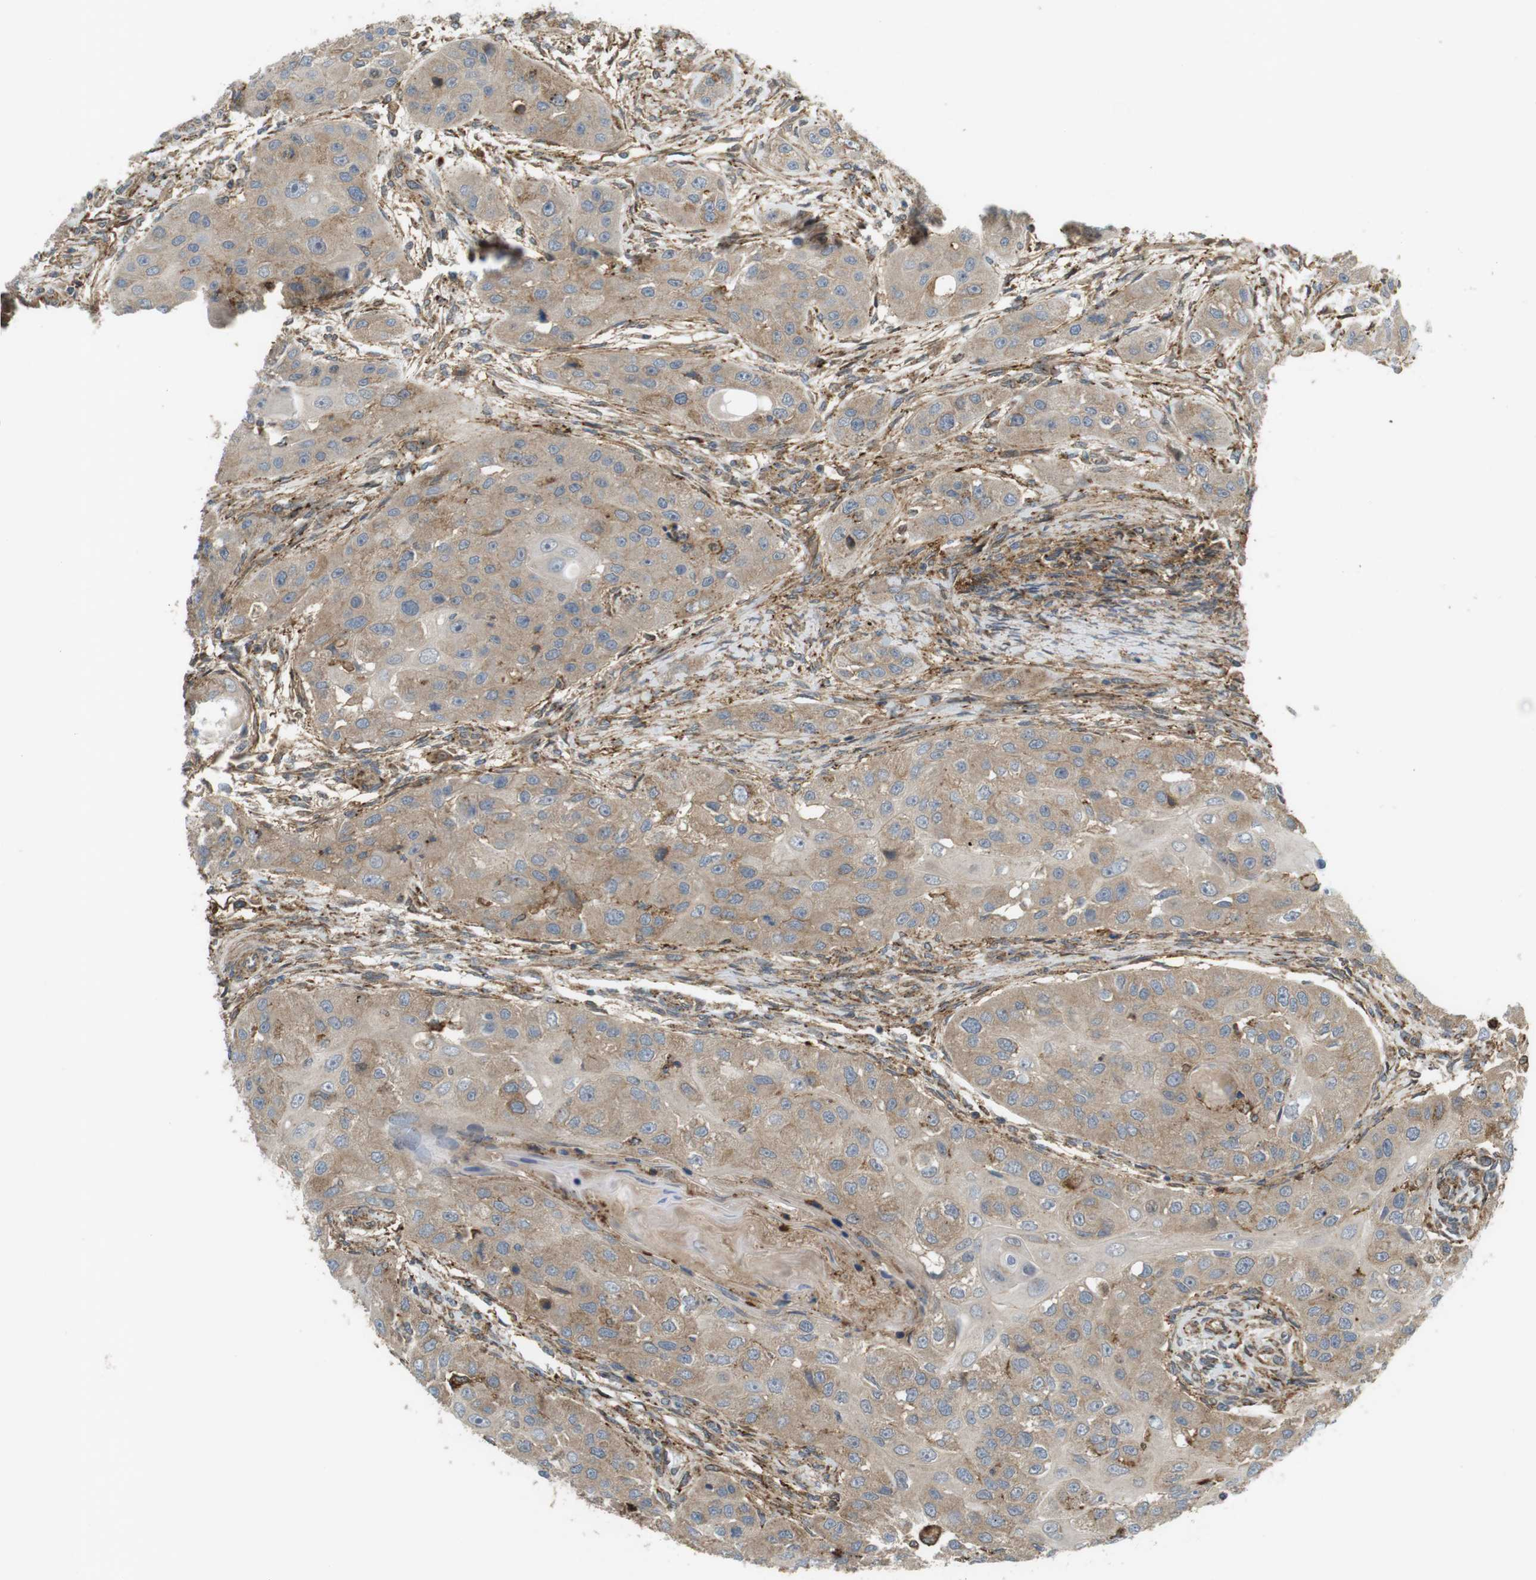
{"staining": {"intensity": "moderate", "quantity": ">75%", "location": "cytoplasmic/membranous"}, "tissue": "head and neck cancer", "cell_type": "Tumor cells", "image_type": "cancer", "snomed": [{"axis": "morphology", "description": "Normal tissue, NOS"}, {"axis": "morphology", "description": "Squamous cell carcinoma, NOS"}, {"axis": "topography", "description": "Skeletal muscle"}, {"axis": "topography", "description": "Head-Neck"}], "caption": "Moderate cytoplasmic/membranous positivity for a protein is seen in about >75% of tumor cells of head and neck cancer using immunohistochemistry.", "gene": "DDAH2", "patient": {"sex": "male", "age": 51}}